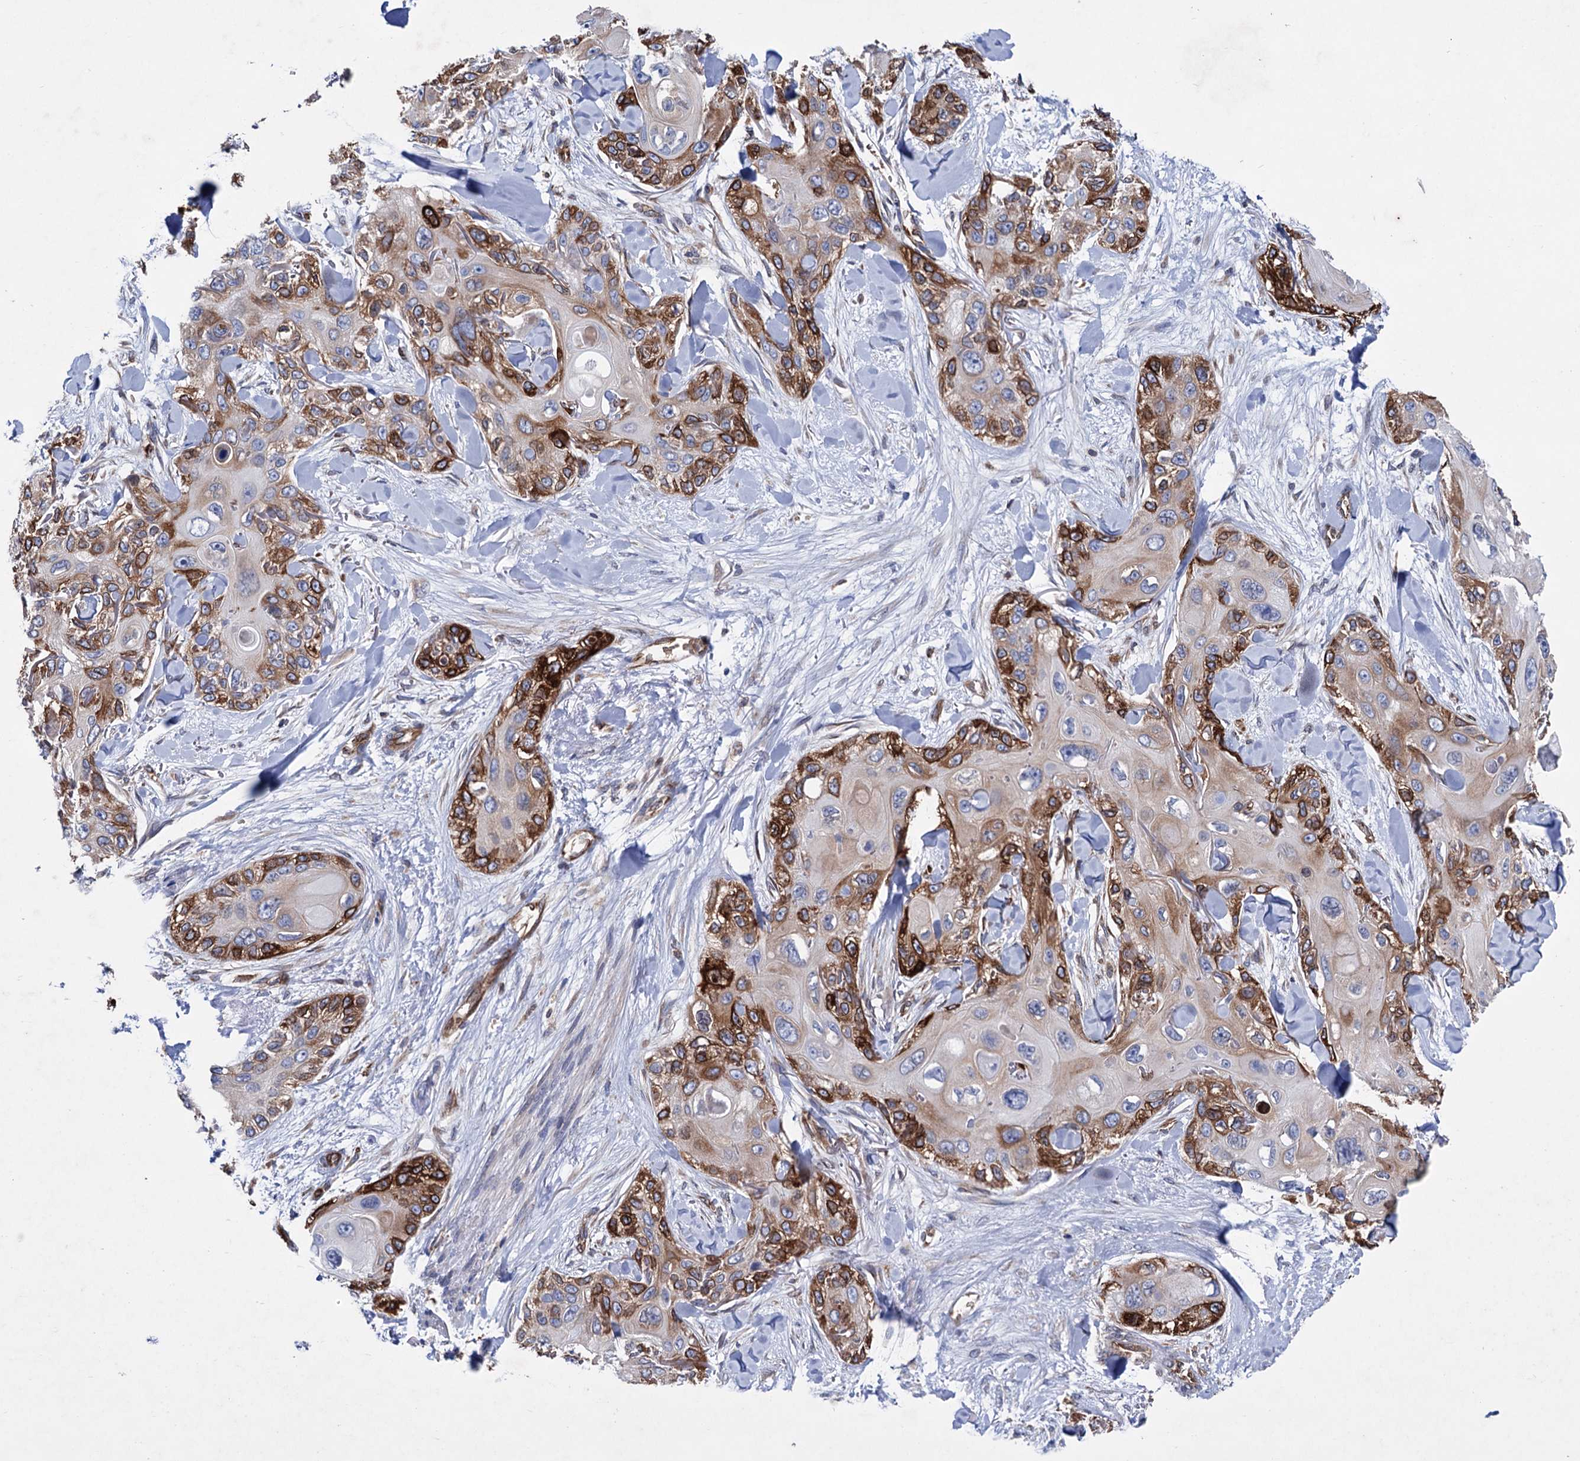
{"staining": {"intensity": "strong", "quantity": "25%-75%", "location": "cytoplasmic/membranous"}, "tissue": "skin cancer", "cell_type": "Tumor cells", "image_type": "cancer", "snomed": [{"axis": "morphology", "description": "Normal tissue, NOS"}, {"axis": "morphology", "description": "Squamous cell carcinoma, NOS"}, {"axis": "topography", "description": "Skin"}], "caption": "Immunohistochemistry photomicrograph of squamous cell carcinoma (skin) stained for a protein (brown), which displays high levels of strong cytoplasmic/membranous staining in approximately 25%-75% of tumor cells.", "gene": "STING1", "patient": {"sex": "male", "age": 72}}